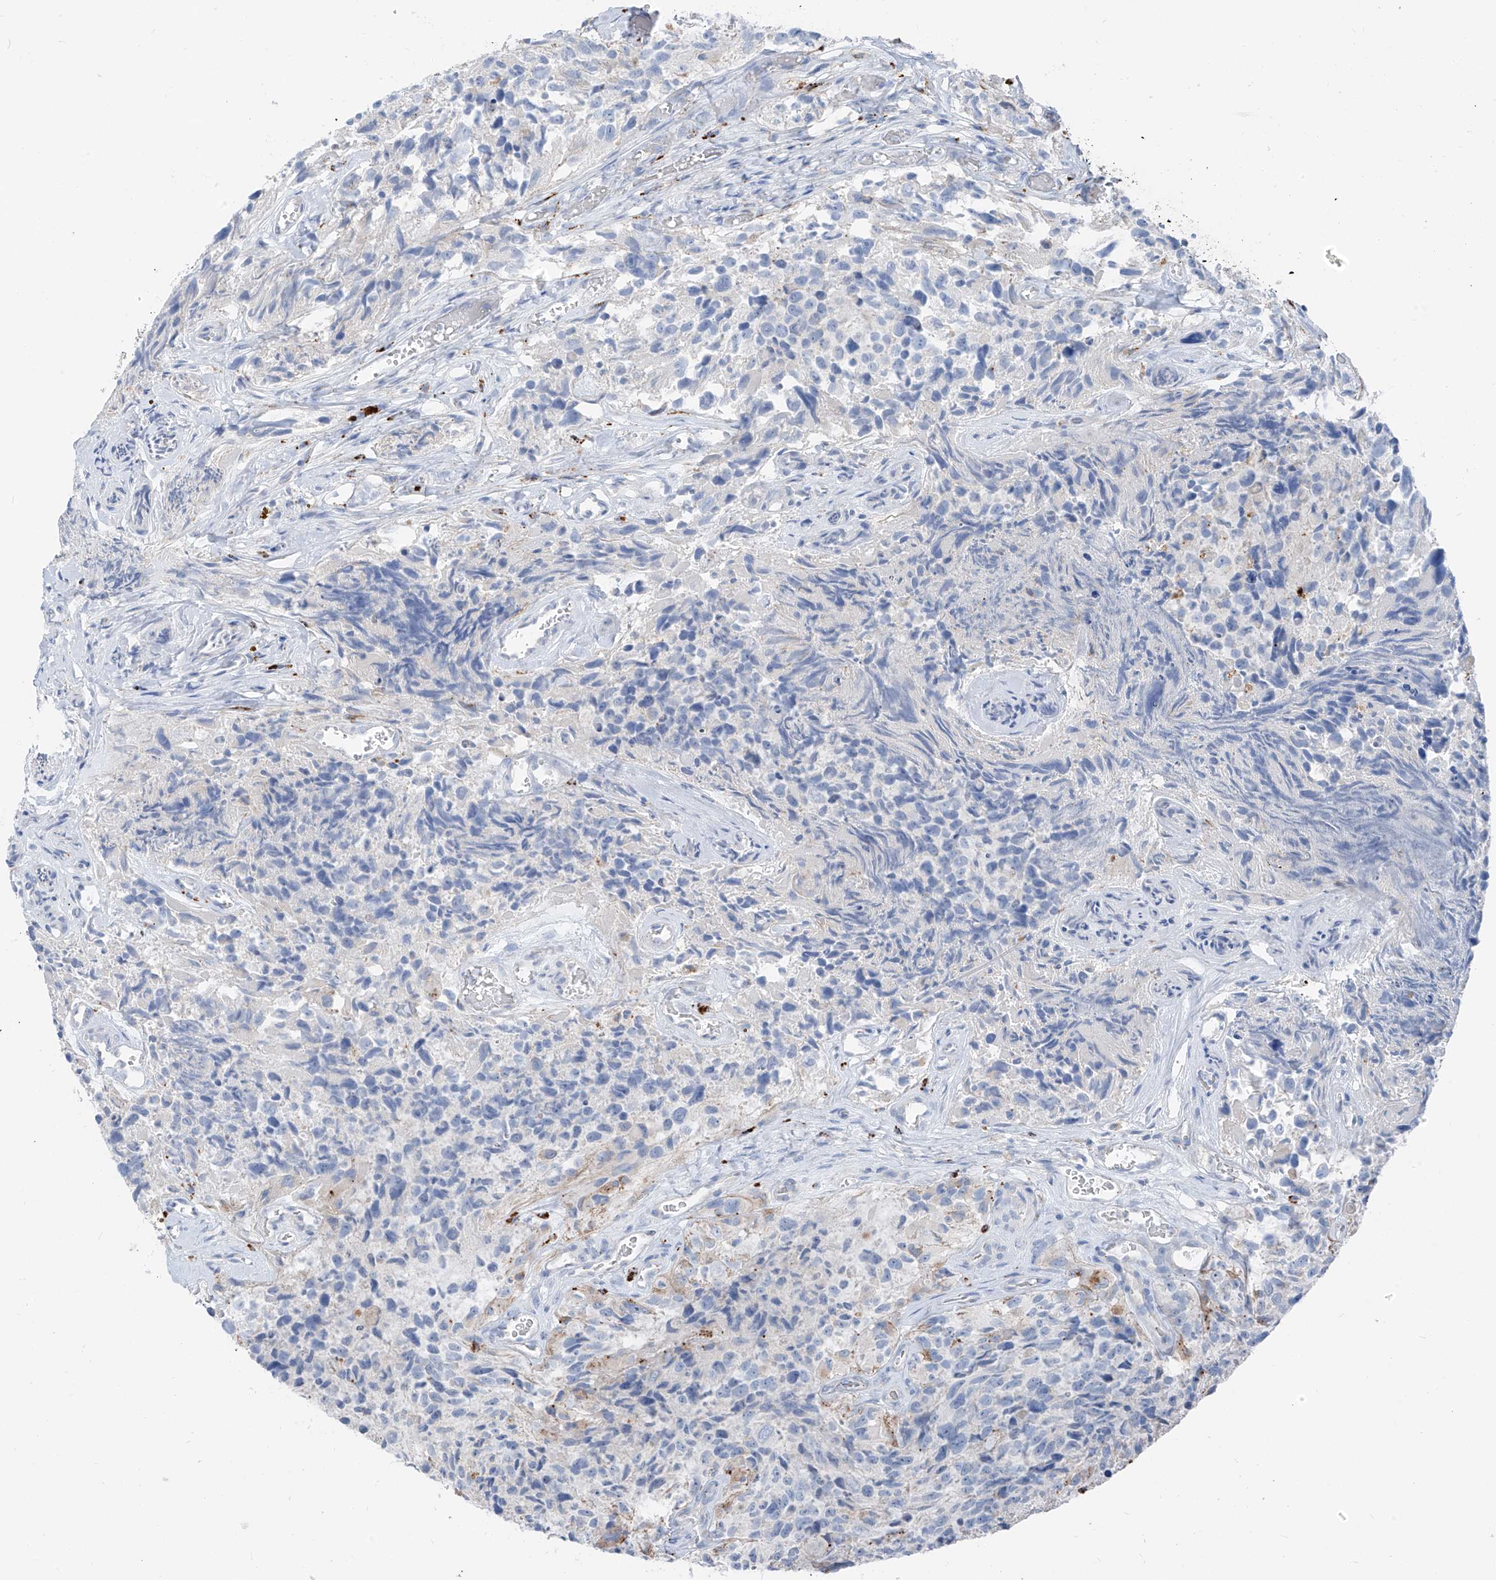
{"staining": {"intensity": "negative", "quantity": "none", "location": "none"}, "tissue": "glioma", "cell_type": "Tumor cells", "image_type": "cancer", "snomed": [{"axis": "morphology", "description": "Glioma, malignant, High grade"}, {"axis": "topography", "description": "Brain"}], "caption": "Histopathology image shows no significant protein staining in tumor cells of glioma.", "gene": "GPR137C", "patient": {"sex": "male", "age": 69}}